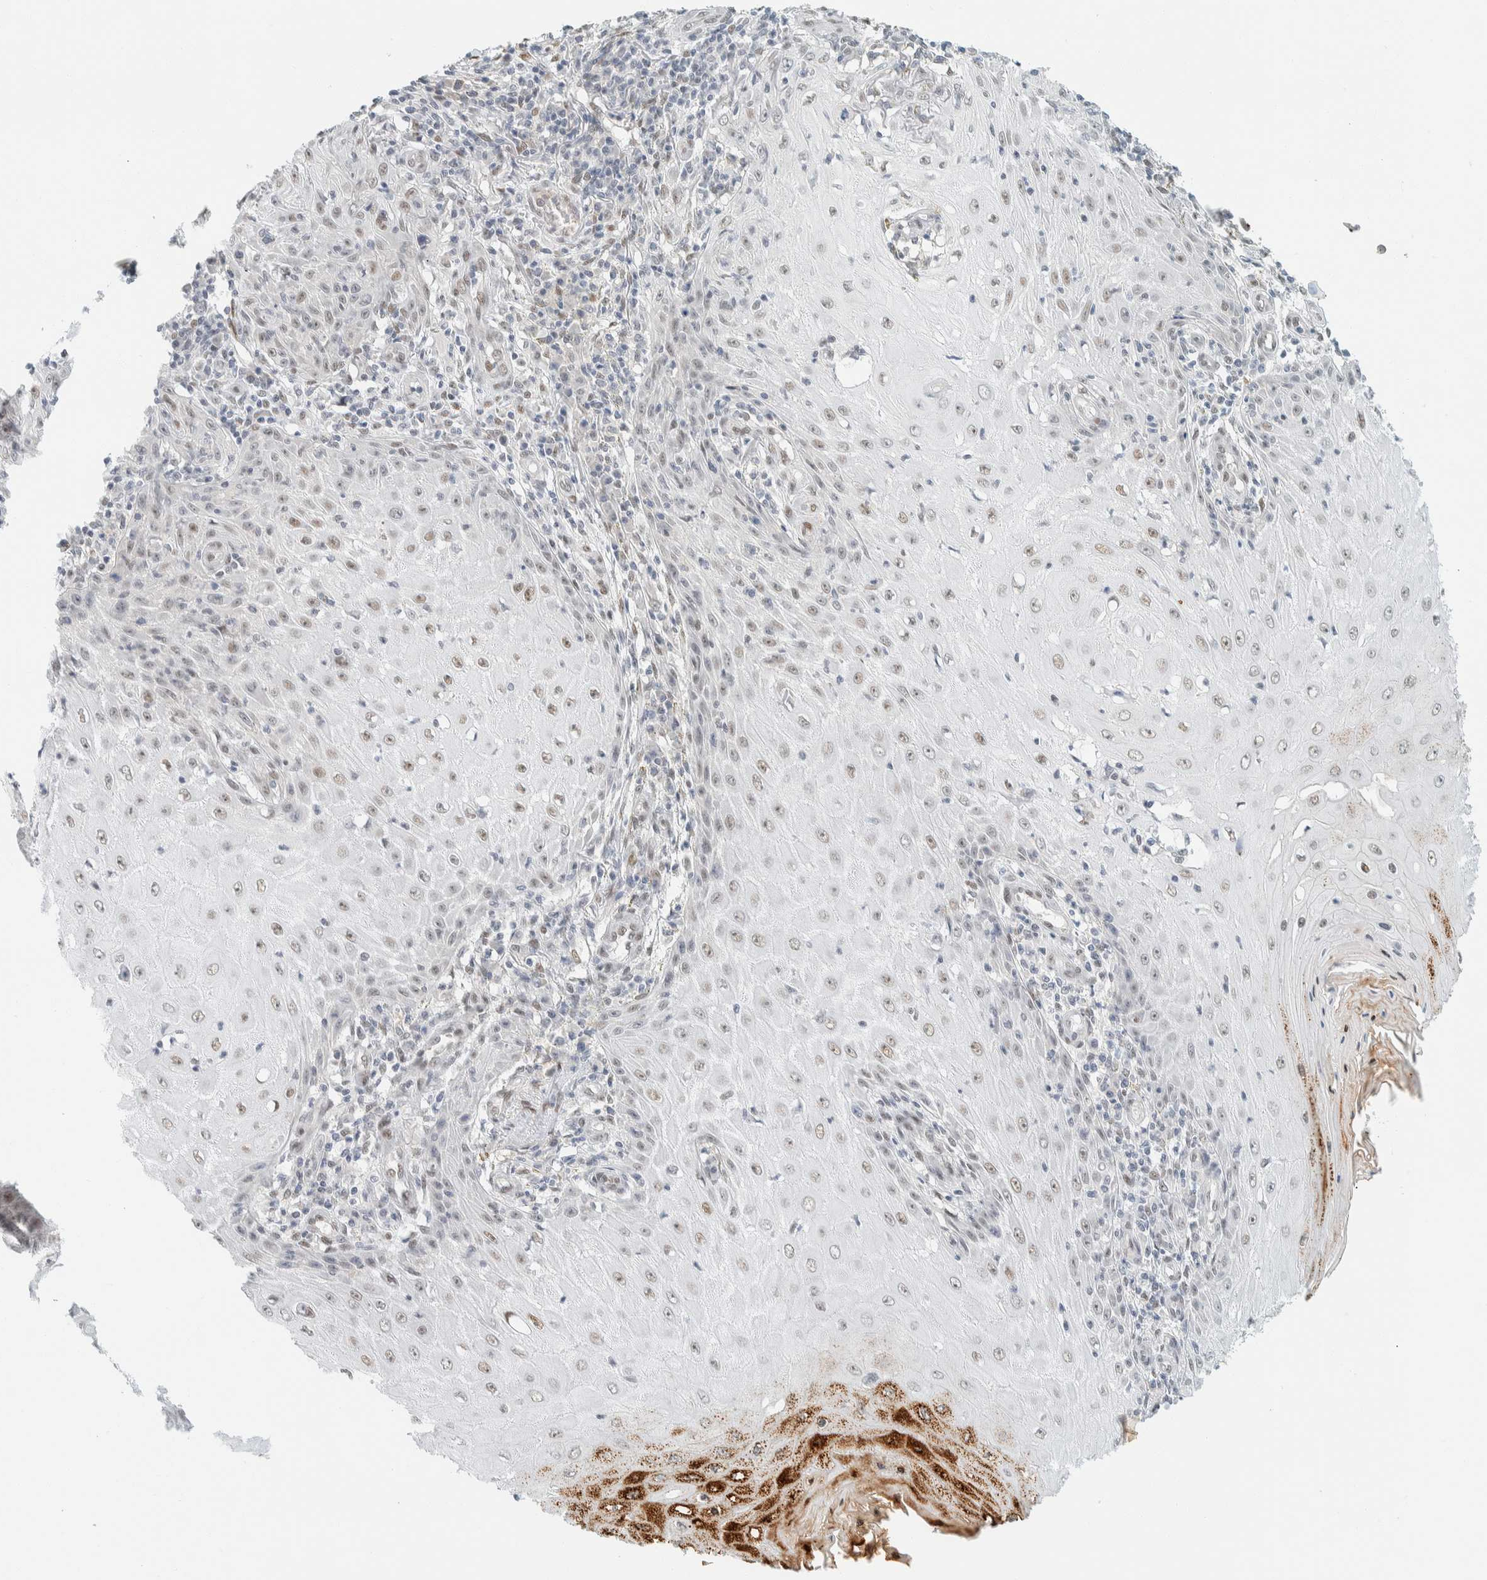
{"staining": {"intensity": "weak", "quantity": "<25%", "location": "nuclear"}, "tissue": "skin cancer", "cell_type": "Tumor cells", "image_type": "cancer", "snomed": [{"axis": "morphology", "description": "Squamous cell carcinoma, NOS"}, {"axis": "topography", "description": "Skin"}], "caption": "An IHC photomicrograph of skin cancer (squamous cell carcinoma) is shown. There is no staining in tumor cells of skin cancer (squamous cell carcinoma).", "gene": "ZNF683", "patient": {"sex": "female", "age": 73}}